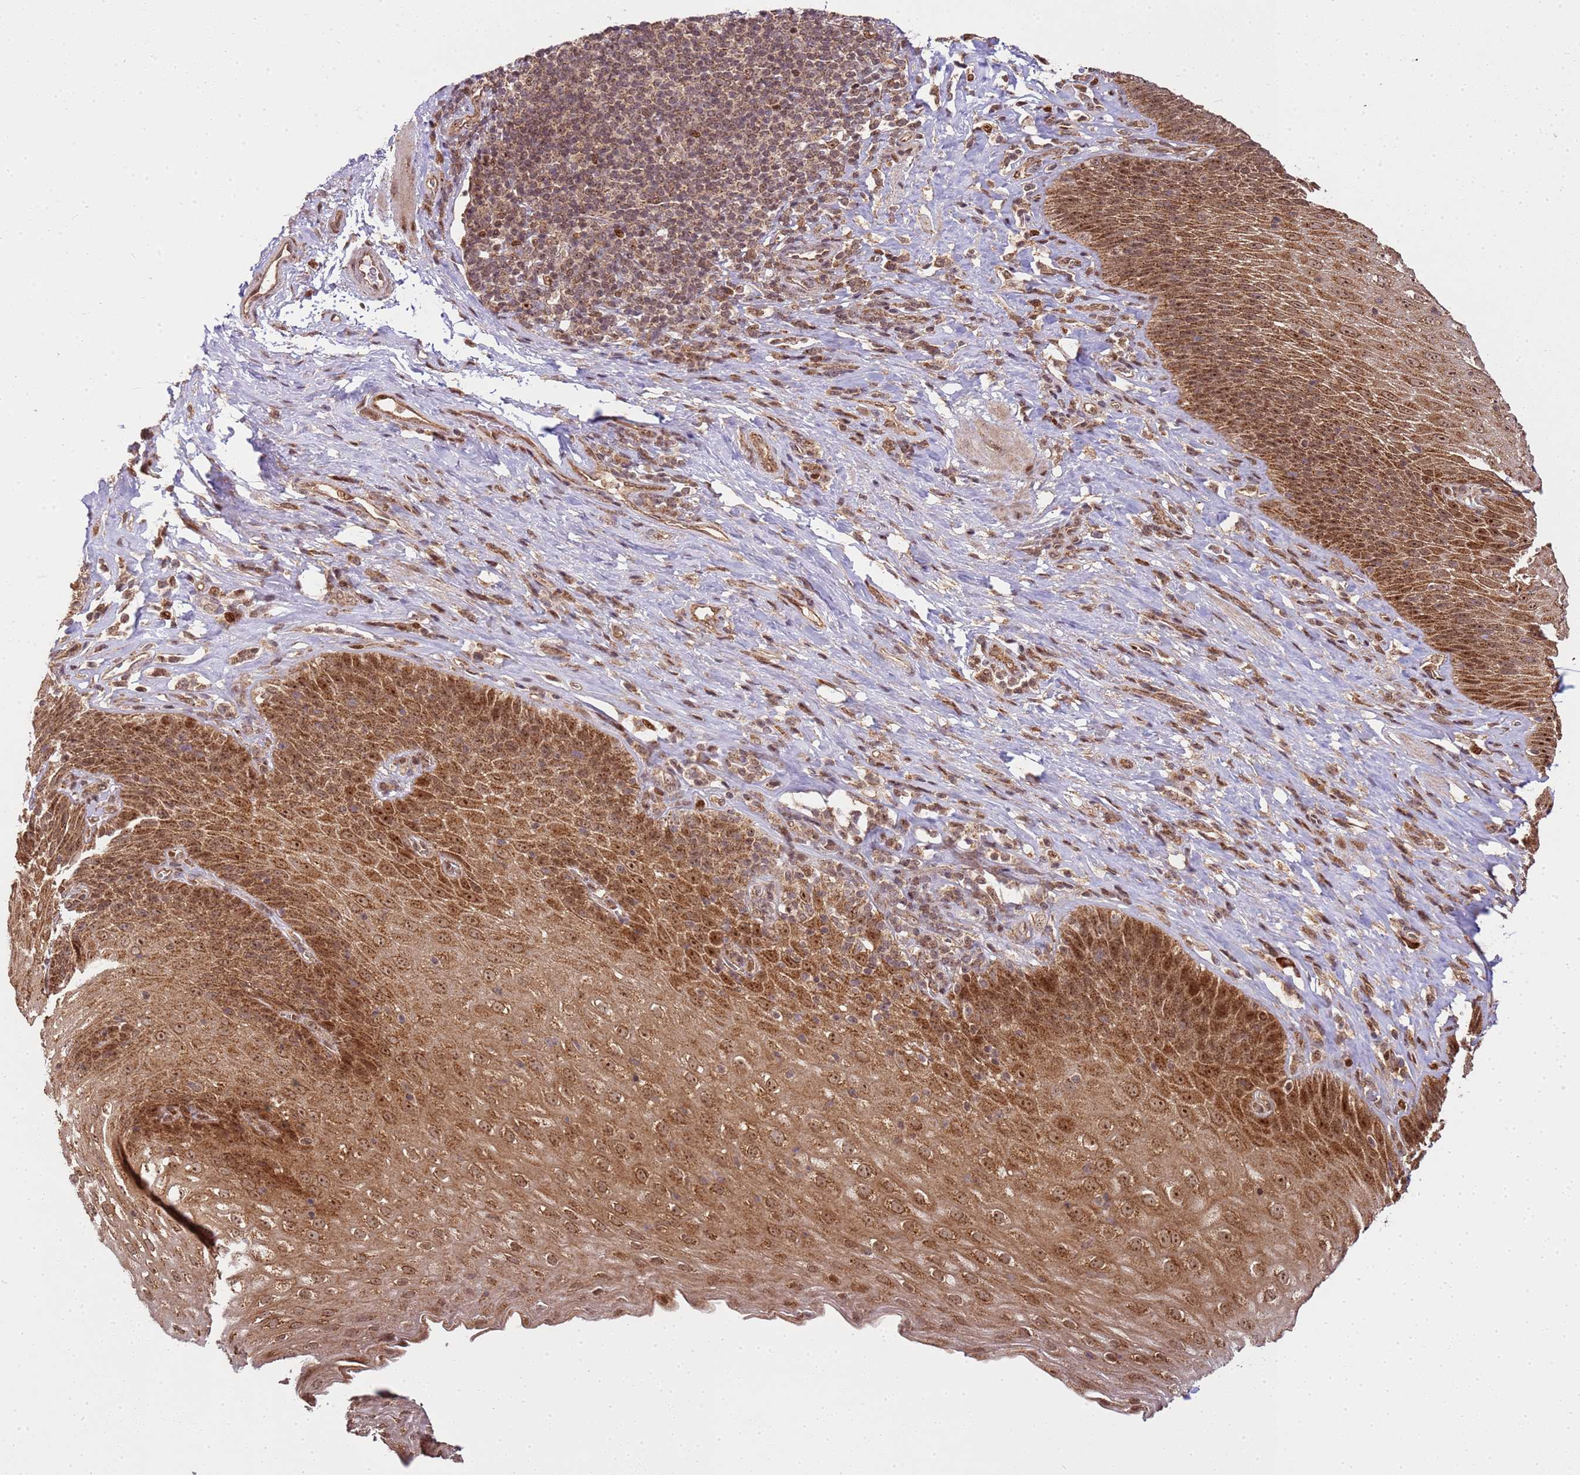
{"staining": {"intensity": "strong", "quantity": ">75%", "location": "cytoplasmic/membranous,nuclear"}, "tissue": "esophagus", "cell_type": "Squamous epithelial cells", "image_type": "normal", "snomed": [{"axis": "morphology", "description": "Normal tissue, NOS"}, {"axis": "topography", "description": "Esophagus"}], "caption": "A brown stain labels strong cytoplasmic/membranous,nuclear staining of a protein in squamous epithelial cells of normal esophagus. (DAB (3,3'-diaminobenzidine) = brown stain, brightfield microscopy at high magnification).", "gene": "PEX14", "patient": {"sex": "female", "age": 61}}